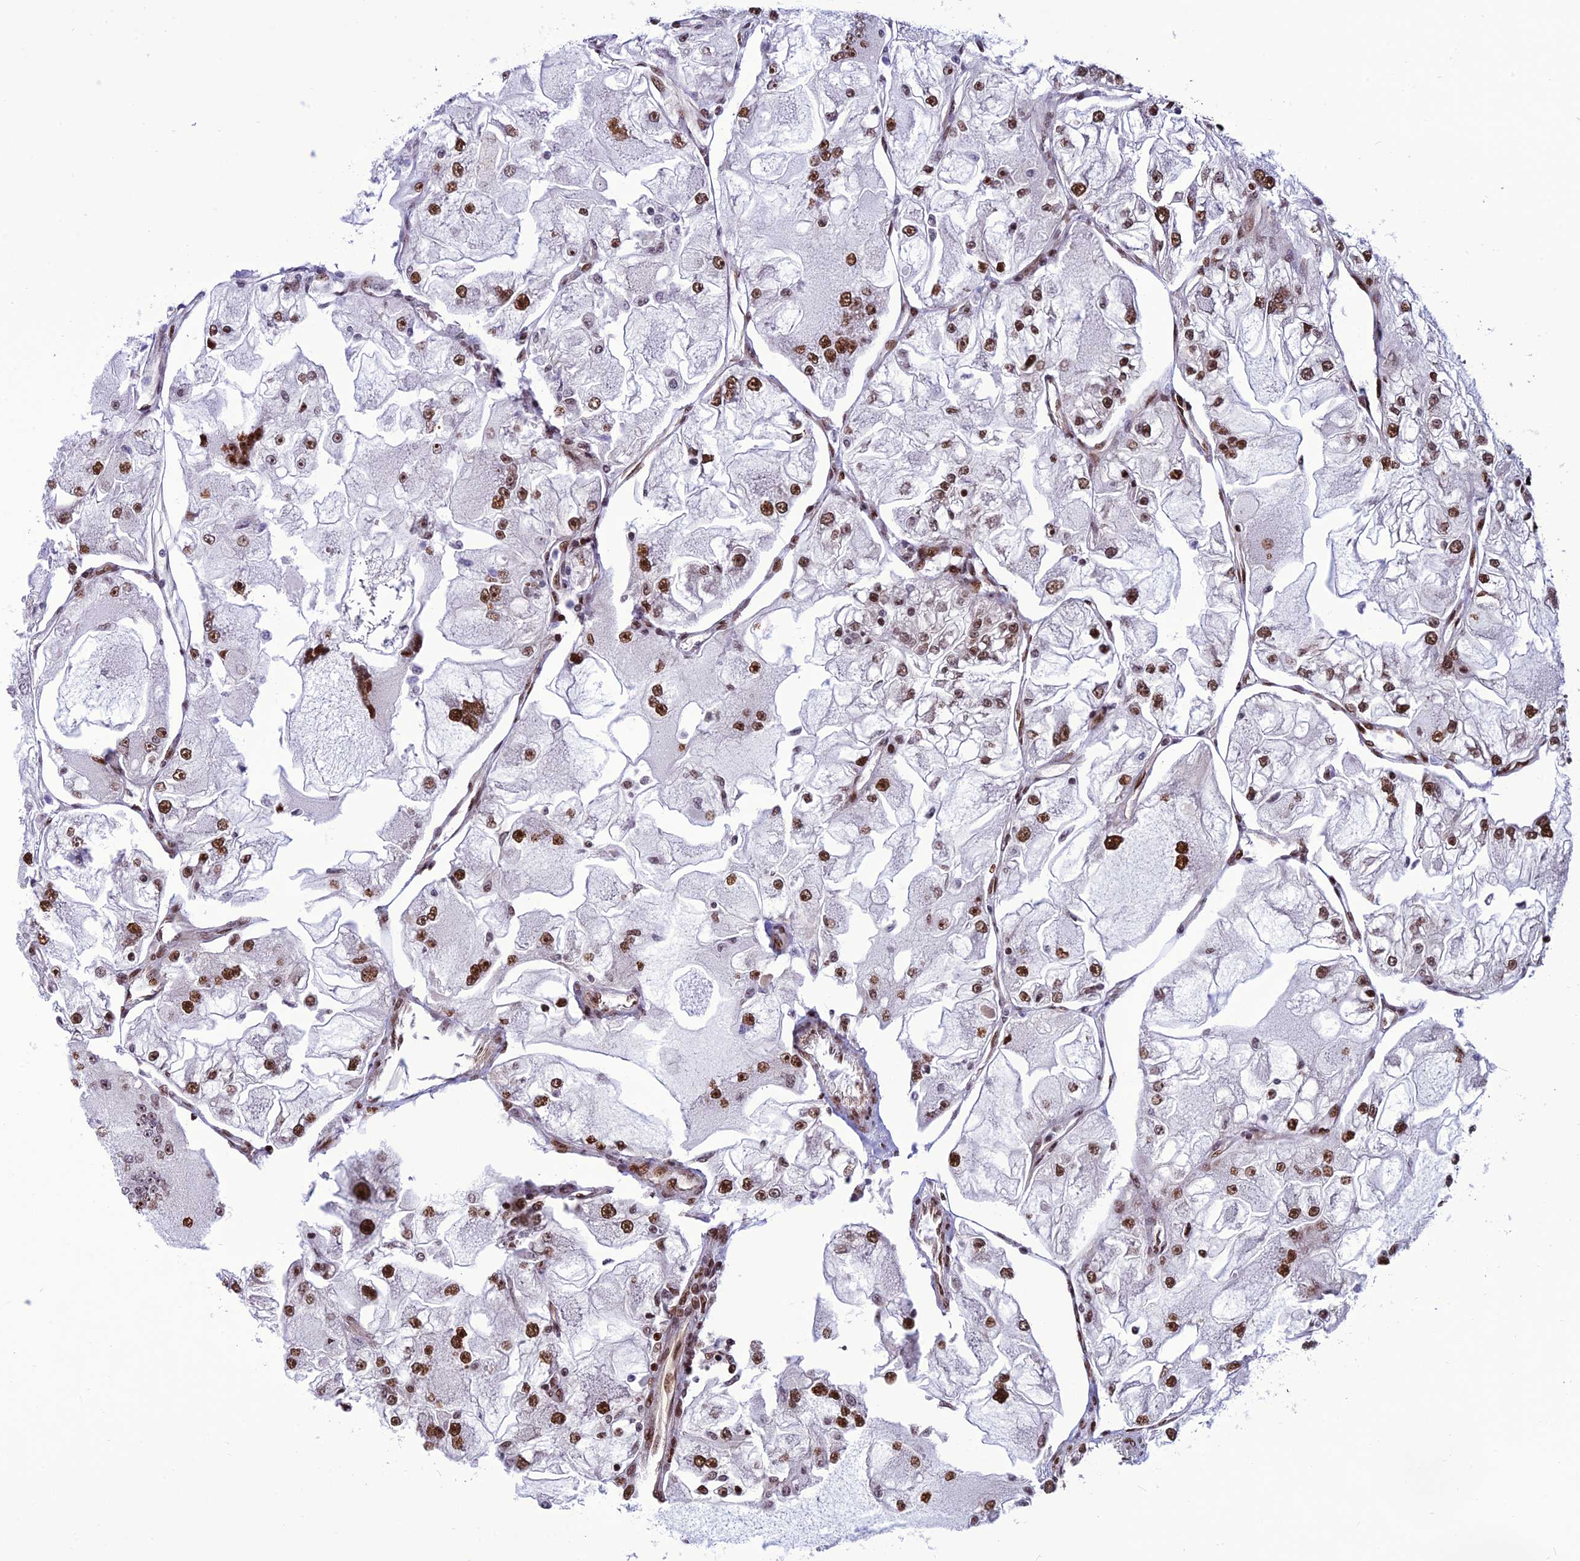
{"staining": {"intensity": "moderate", "quantity": ">75%", "location": "nuclear"}, "tissue": "renal cancer", "cell_type": "Tumor cells", "image_type": "cancer", "snomed": [{"axis": "morphology", "description": "Adenocarcinoma, NOS"}, {"axis": "topography", "description": "Kidney"}], "caption": "Protein staining of renal cancer (adenocarcinoma) tissue reveals moderate nuclear expression in about >75% of tumor cells.", "gene": "INO80E", "patient": {"sex": "female", "age": 72}}